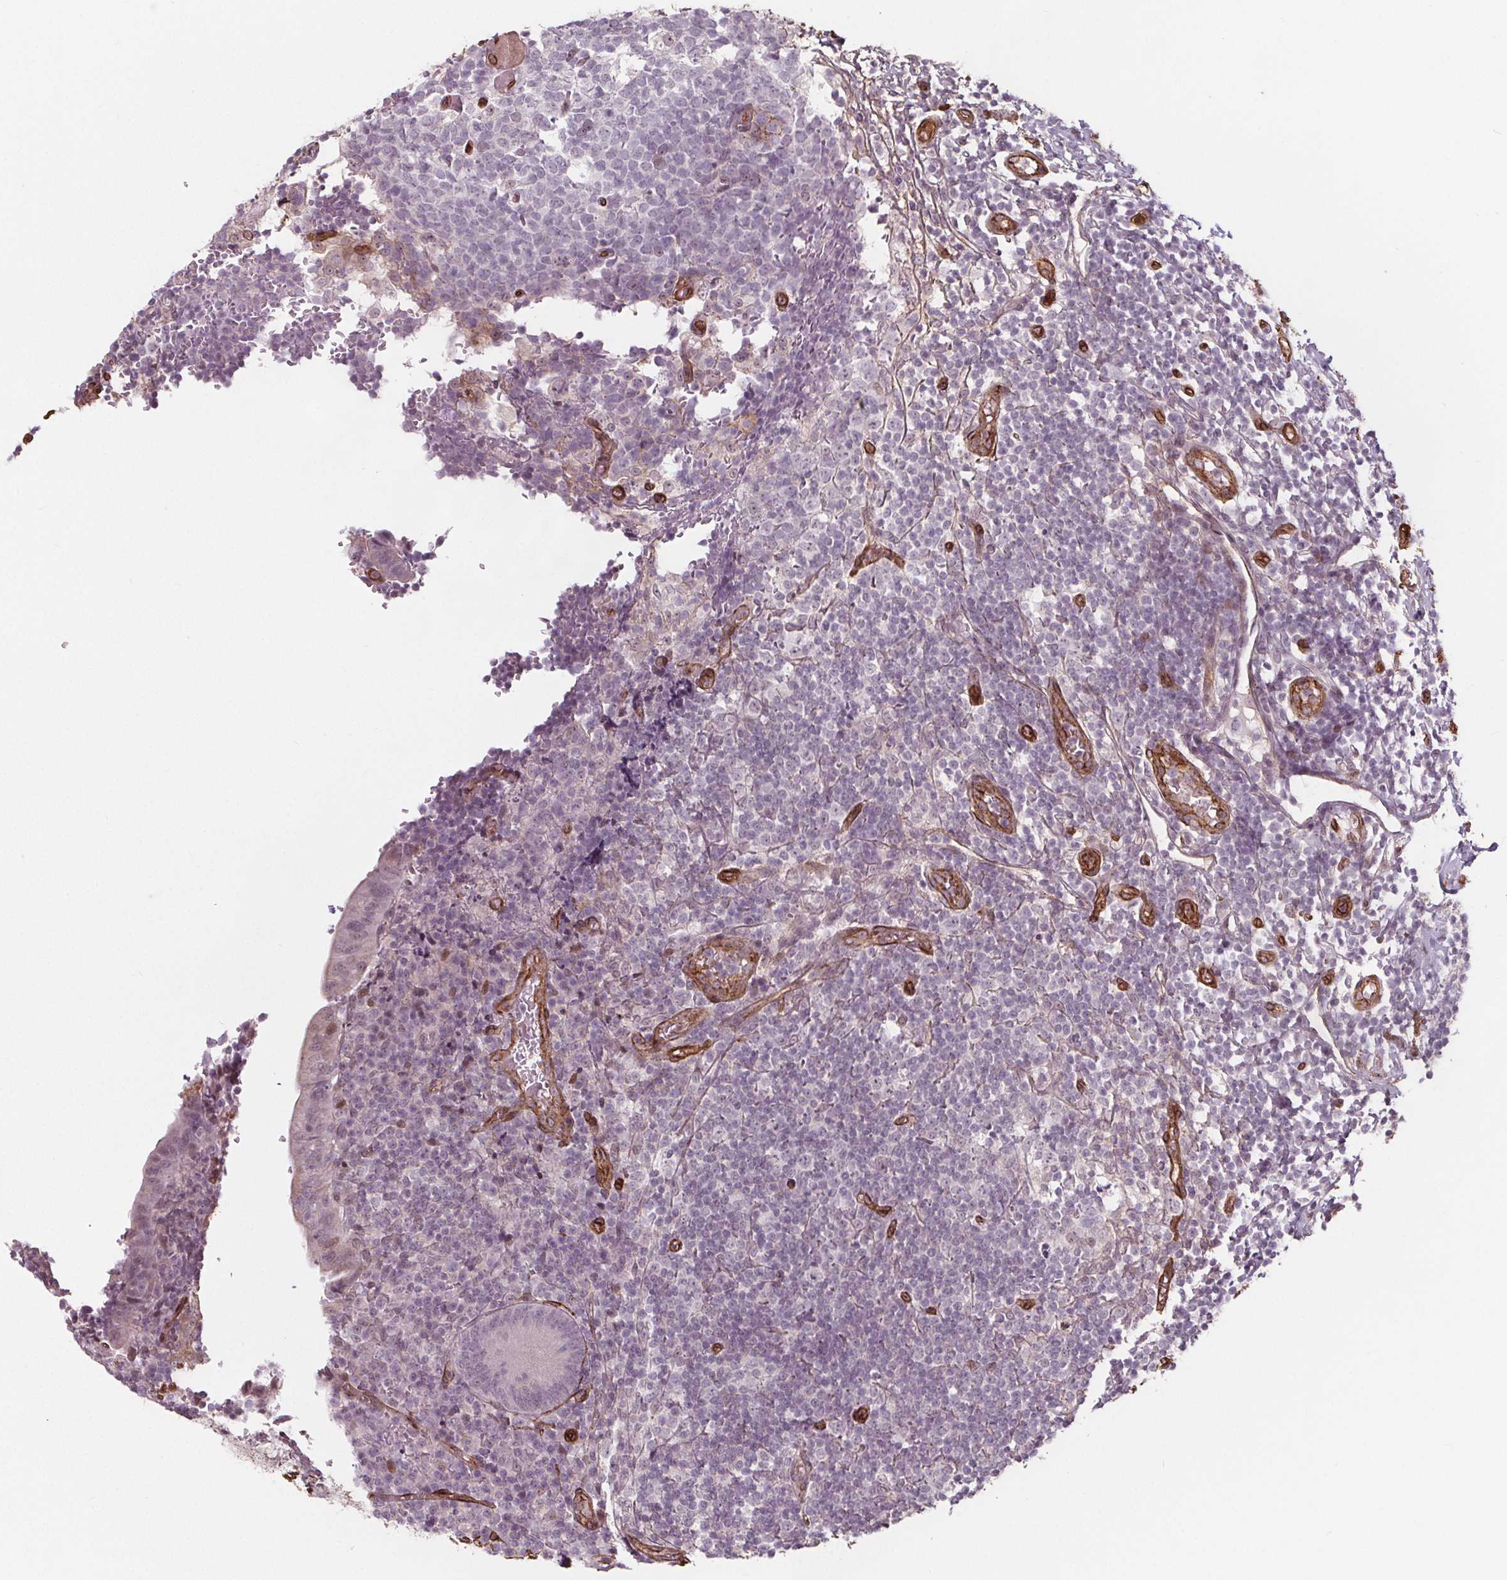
{"staining": {"intensity": "negative", "quantity": "none", "location": "none"}, "tissue": "appendix", "cell_type": "Glandular cells", "image_type": "normal", "snomed": [{"axis": "morphology", "description": "Normal tissue, NOS"}, {"axis": "topography", "description": "Appendix"}], "caption": "Immunohistochemistry of benign appendix displays no staining in glandular cells. Nuclei are stained in blue.", "gene": "HAS1", "patient": {"sex": "male", "age": 18}}